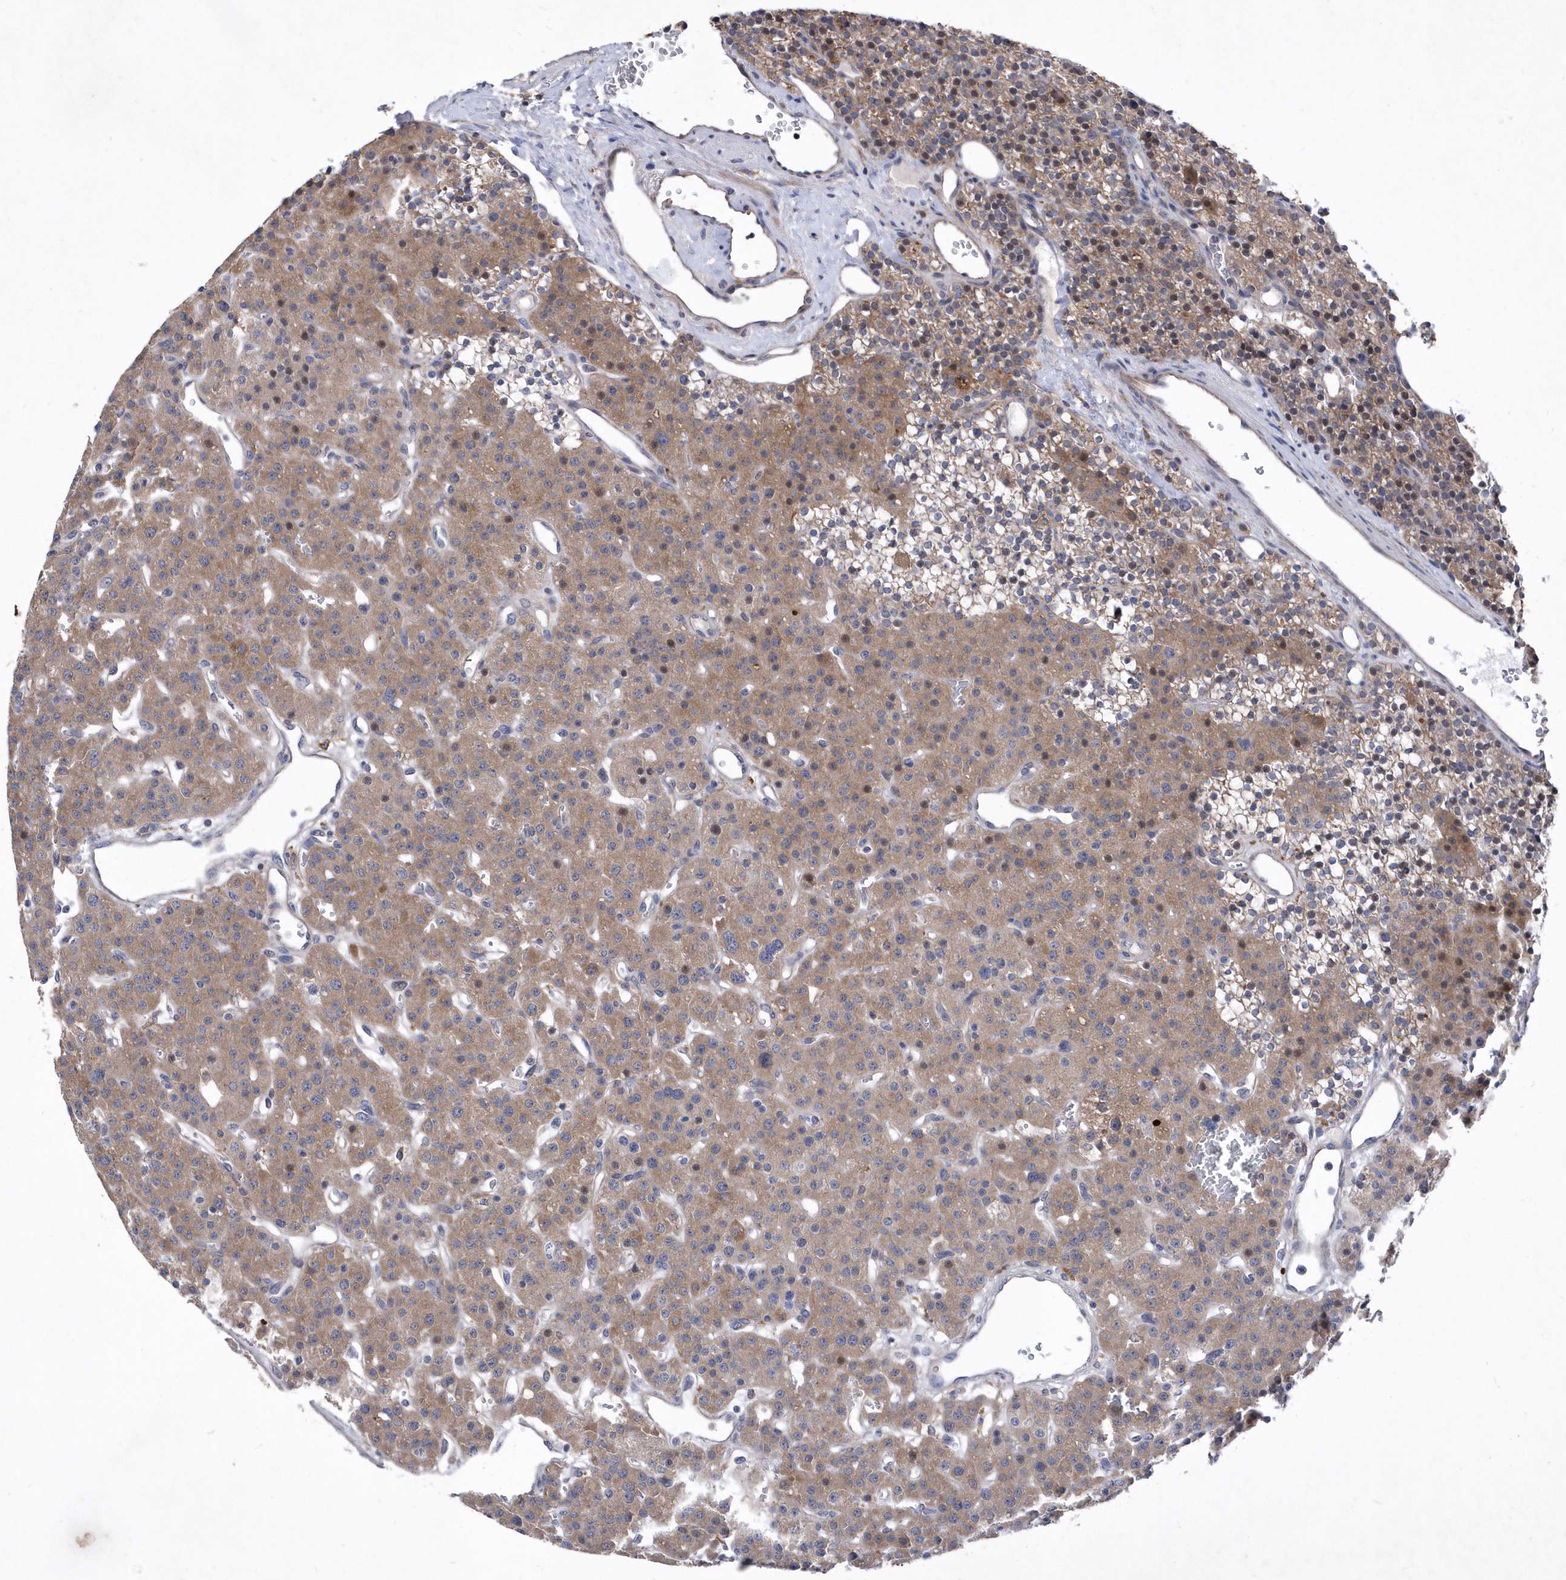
{"staining": {"intensity": "moderate", "quantity": ">75%", "location": "cytoplasmic/membranous,nuclear"}, "tissue": "parathyroid gland", "cell_type": "Glandular cells", "image_type": "normal", "snomed": [{"axis": "morphology", "description": "Normal tissue, NOS"}, {"axis": "morphology", "description": "Adenoma, NOS"}, {"axis": "topography", "description": "Parathyroid gland"}], "caption": "This histopathology image demonstrates immunohistochemistry staining of unremarkable parathyroid gland, with medium moderate cytoplasmic/membranous,nuclear expression in approximately >75% of glandular cells.", "gene": "LONRF2", "patient": {"sex": "female", "age": 81}}